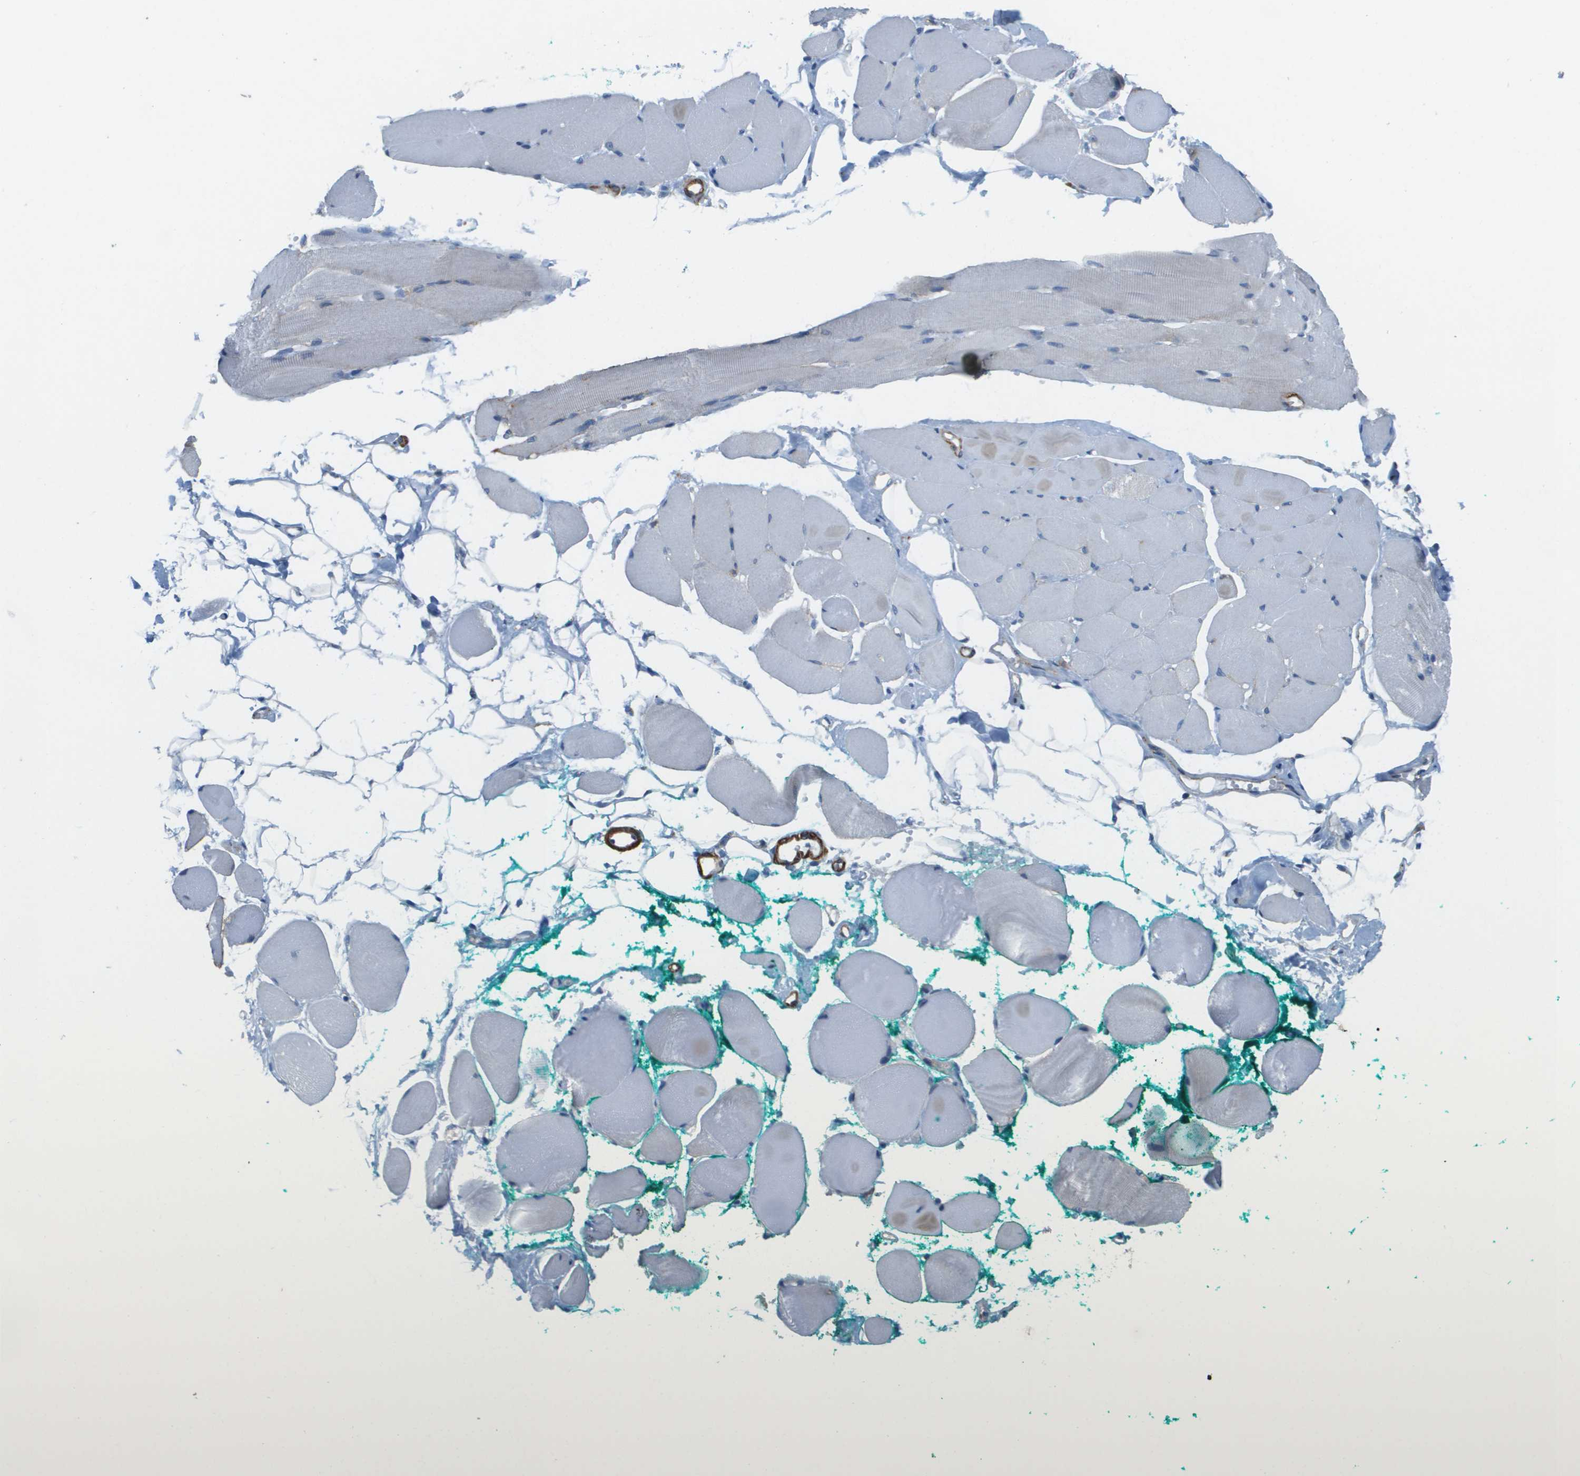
{"staining": {"intensity": "negative", "quantity": "none", "location": "none"}, "tissue": "skeletal muscle", "cell_type": "Myocytes", "image_type": "normal", "snomed": [{"axis": "morphology", "description": "Normal tissue, NOS"}, {"axis": "topography", "description": "Skeletal muscle"}, {"axis": "topography", "description": "Peripheral nerve tissue"}], "caption": "A micrograph of skeletal muscle stained for a protein exhibits no brown staining in myocytes. (DAB immunohistochemistry (IHC) visualized using brightfield microscopy, high magnification).", "gene": "MYH11", "patient": {"sex": "female", "age": 84}}